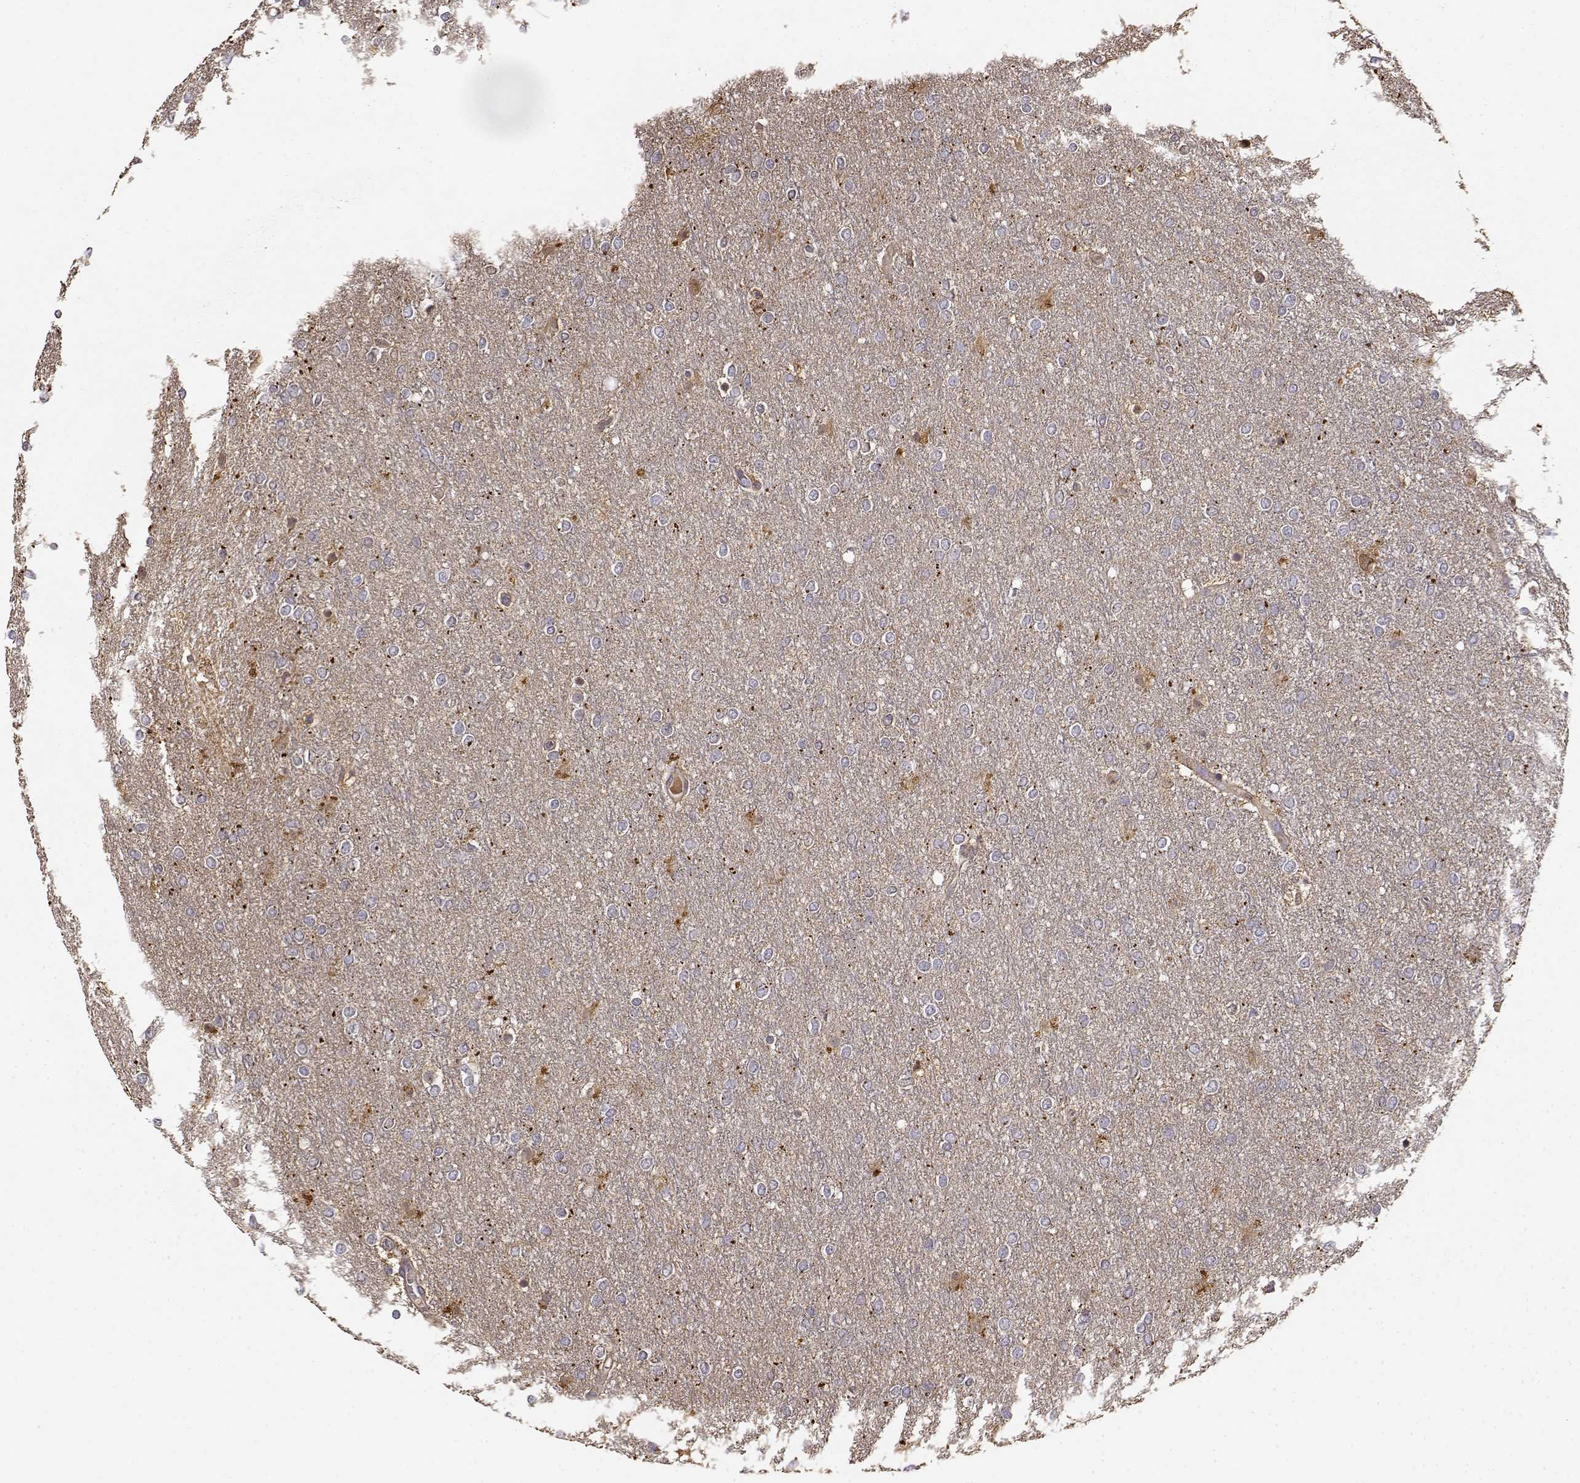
{"staining": {"intensity": "negative", "quantity": "none", "location": "none"}, "tissue": "glioma", "cell_type": "Tumor cells", "image_type": "cancer", "snomed": [{"axis": "morphology", "description": "Glioma, malignant, High grade"}, {"axis": "topography", "description": "Brain"}], "caption": "Glioma was stained to show a protein in brown. There is no significant staining in tumor cells.", "gene": "CRIM1", "patient": {"sex": "female", "age": 61}}